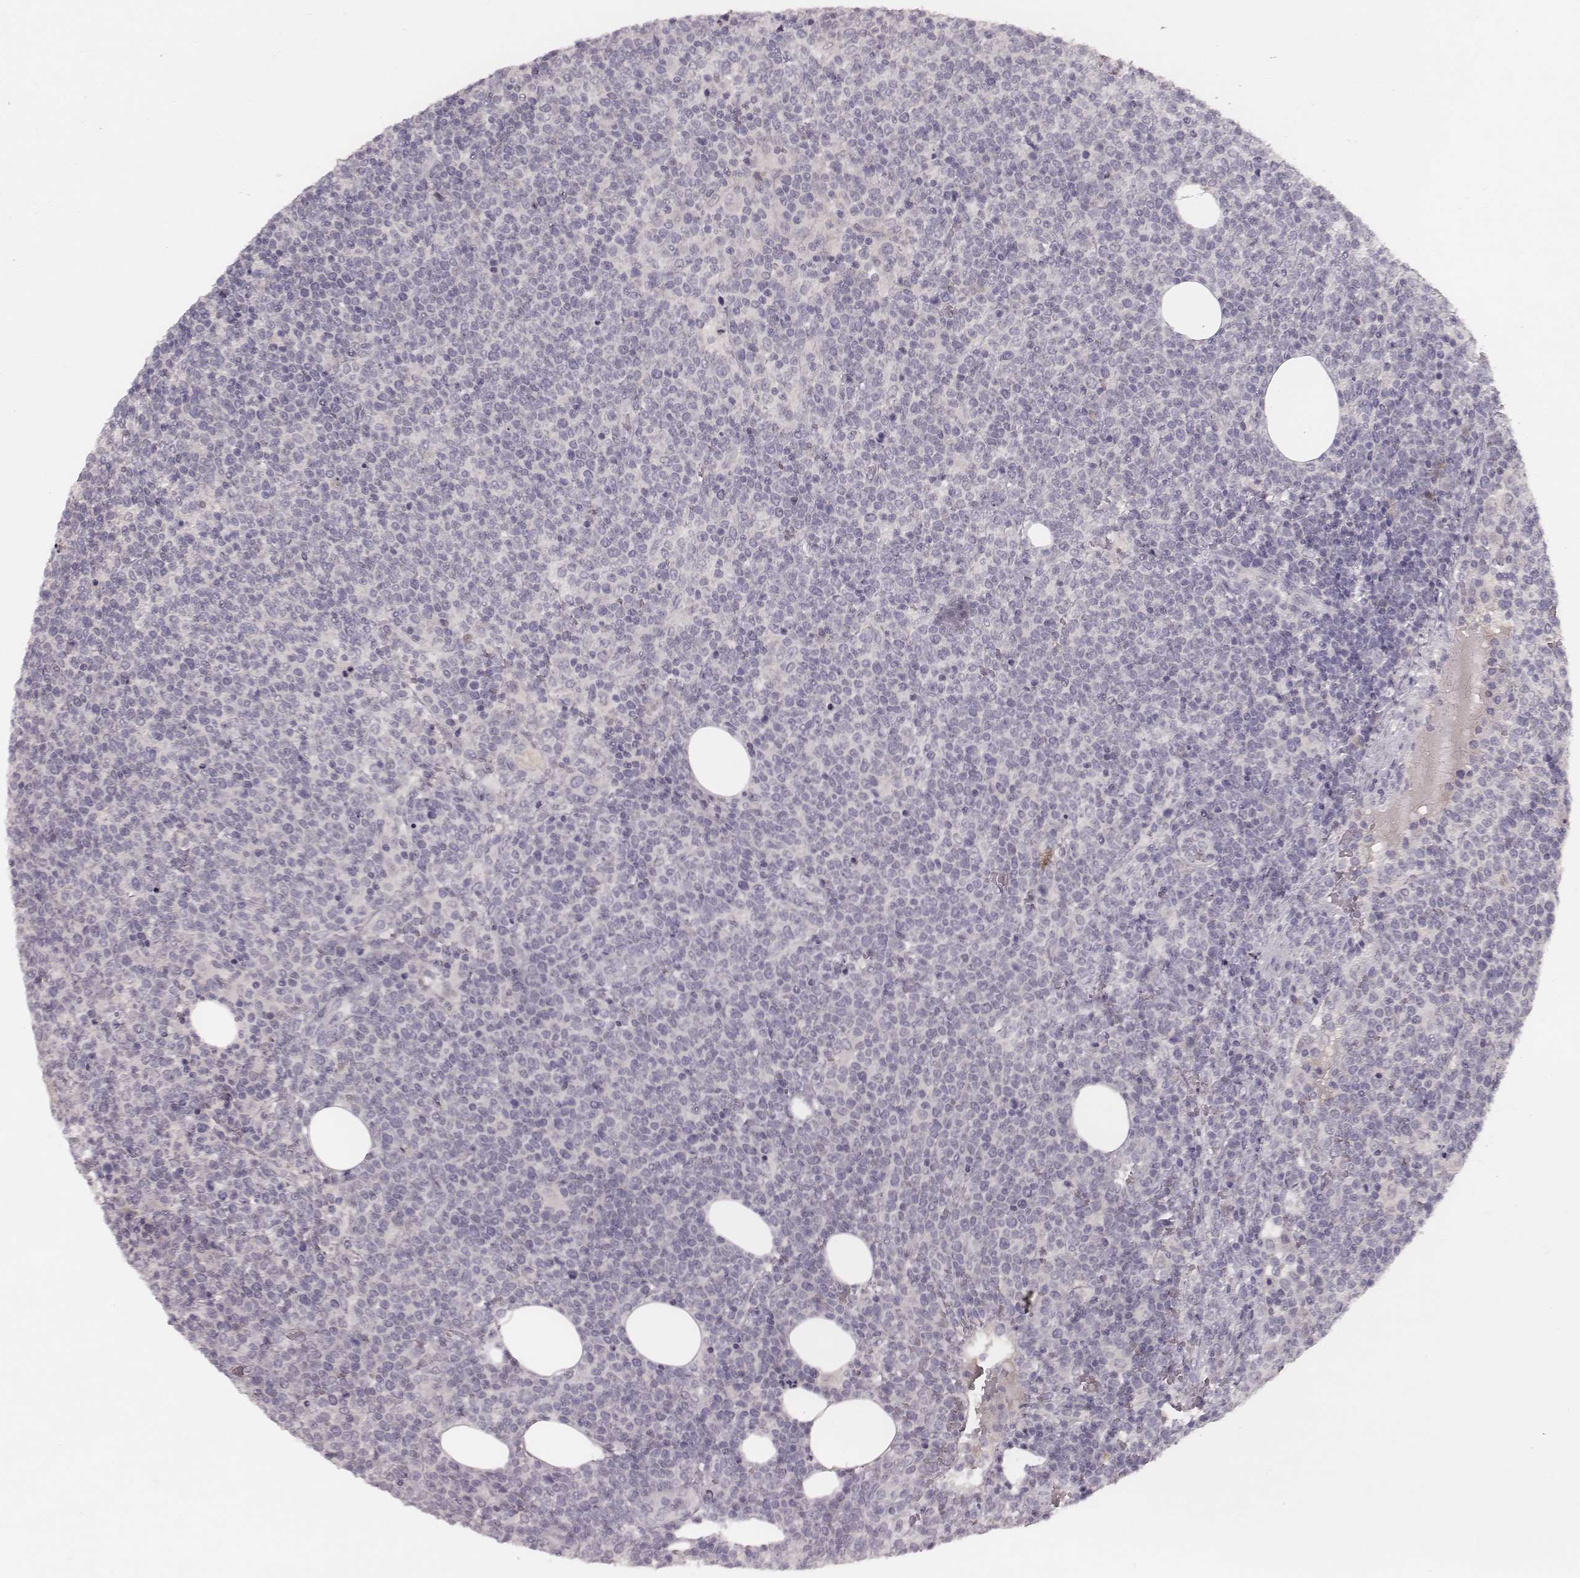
{"staining": {"intensity": "negative", "quantity": "none", "location": "none"}, "tissue": "lymphoma", "cell_type": "Tumor cells", "image_type": "cancer", "snomed": [{"axis": "morphology", "description": "Malignant lymphoma, non-Hodgkin's type, High grade"}, {"axis": "topography", "description": "Lymph node"}], "caption": "Image shows no significant protein positivity in tumor cells of lymphoma.", "gene": "LY6K", "patient": {"sex": "male", "age": 61}}